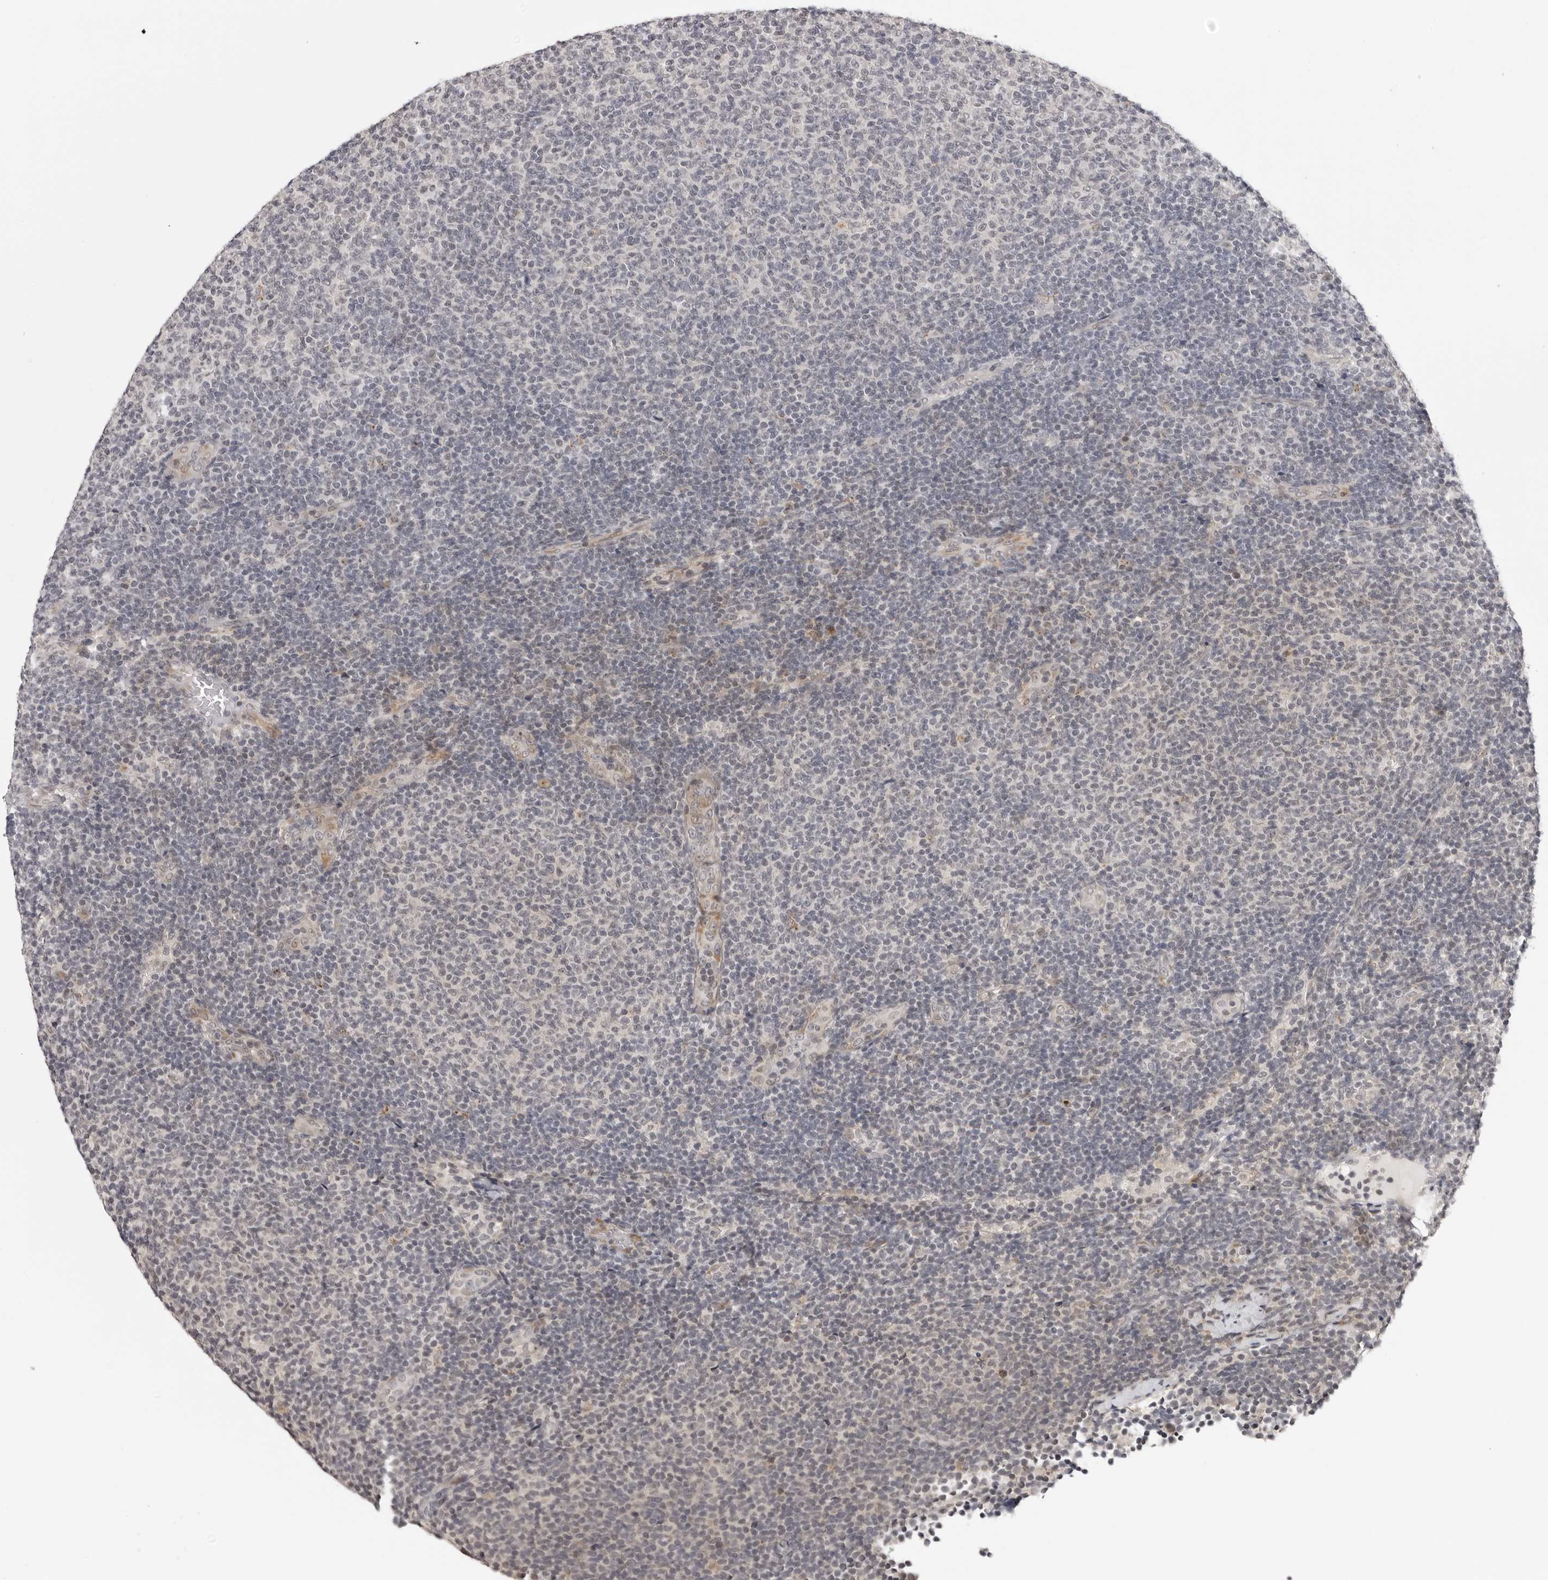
{"staining": {"intensity": "negative", "quantity": "none", "location": "none"}, "tissue": "lymphoma", "cell_type": "Tumor cells", "image_type": "cancer", "snomed": [{"axis": "morphology", "description": "Malignant lymphoma, non-Hodgkin's type, Low grade"}, {"axis": "topography", "description": "Lymph node"}], "caption": "Lymphoma was stained to show a protein in brown. There is no significant expression in tumor cells.", "gene": "PRUNE1", "patient": {"sex": "male", "age": 66}}